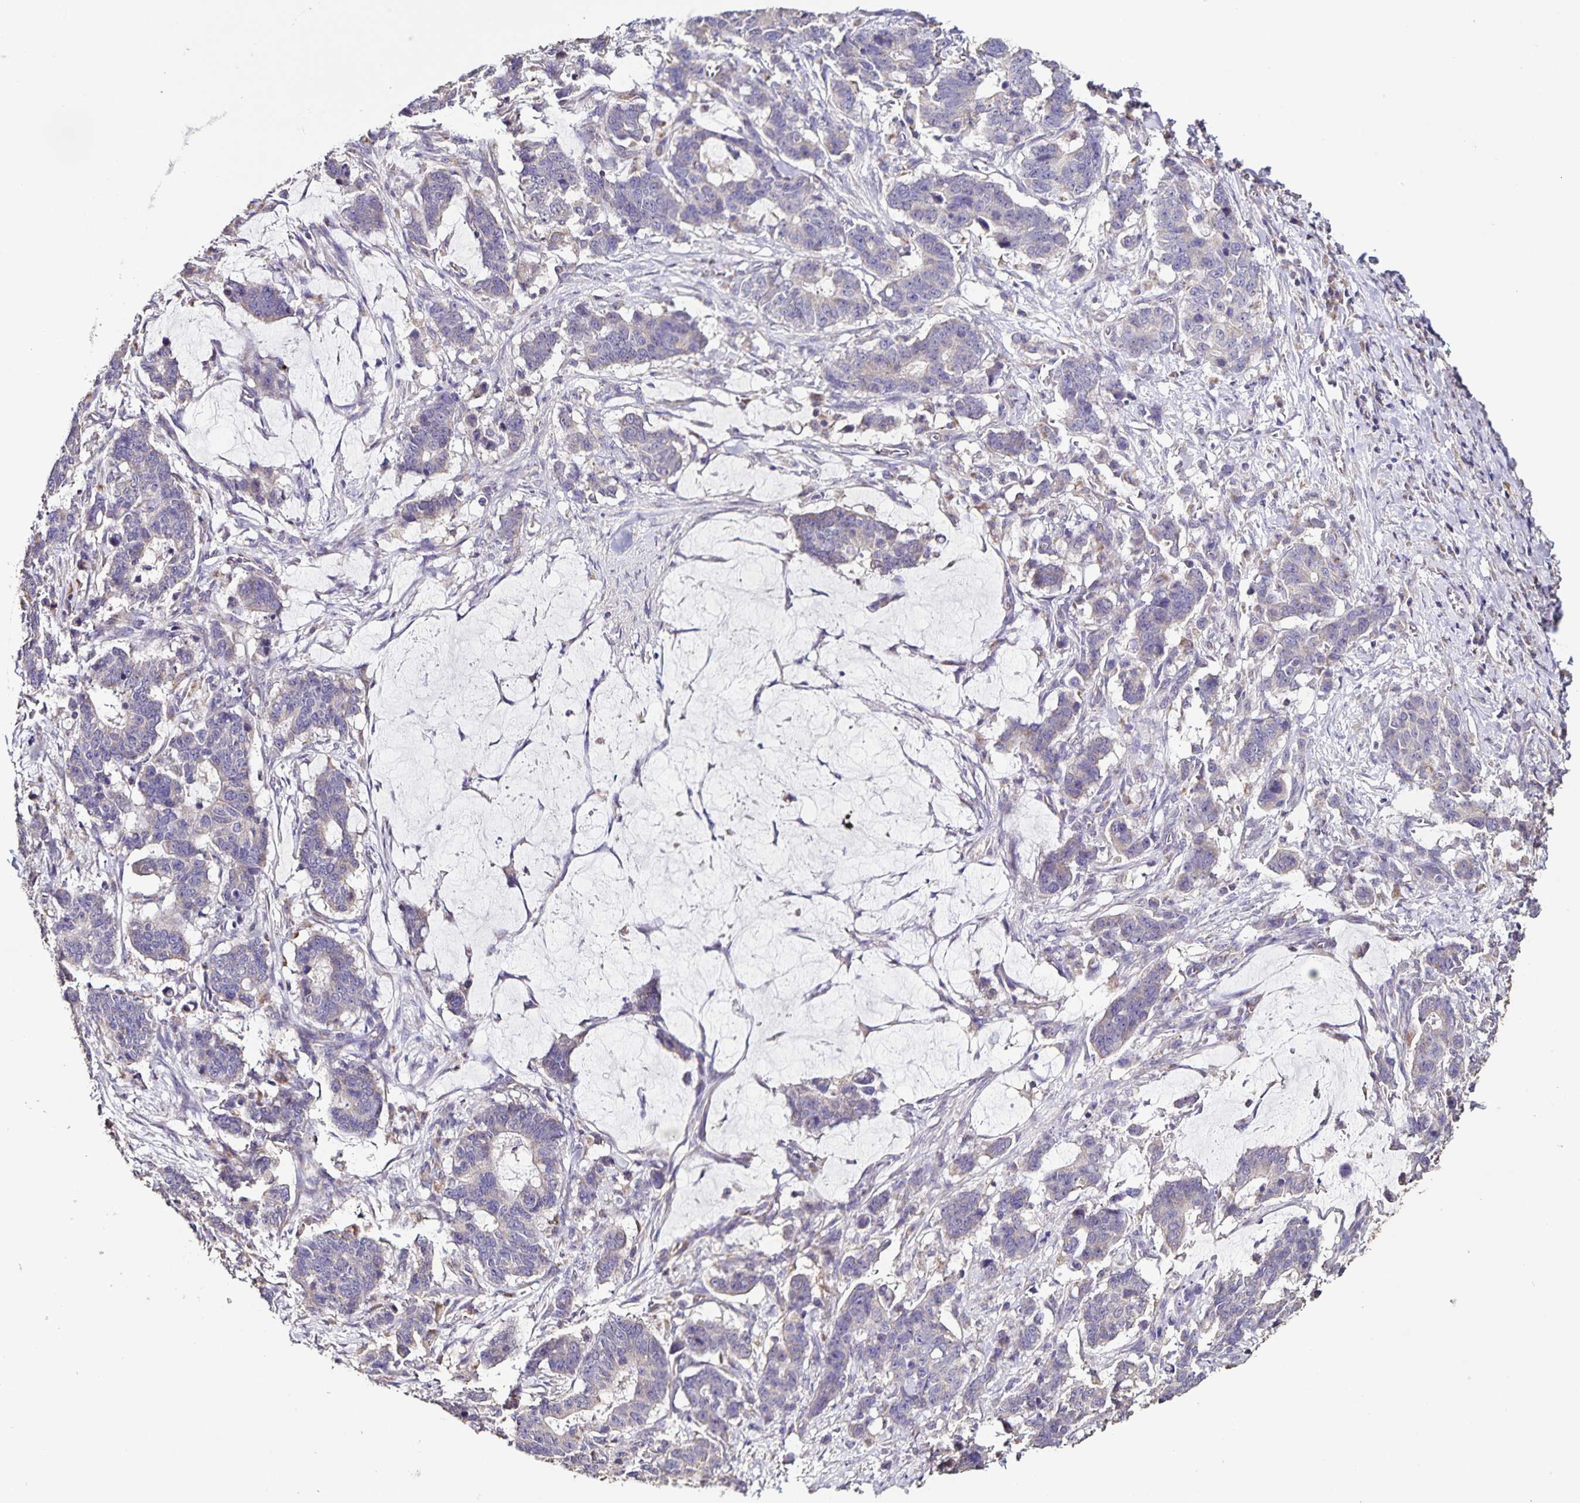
{"staining": {"intensity": "negative", "quantity": "none", "location": "none"}, "tissue": "stomach cancer", "cell_type": "Tumor cells", "image_type": "cancer", "snomed": [{"axis": "morphology", "description": "Normal tissue, NOS"}, {"axis": "morphology", "description": "Adenocarcinoma, NOS"}, {"axis": "topography", "description": "Stomach"}], "caption": "DAB immunohistochemical staining of stomach cancer (adenocarcinoma) displays no significant staining in tumor cells.", "gene": "MAN1A1", "patient": {"sex": "female", "age": 64}}